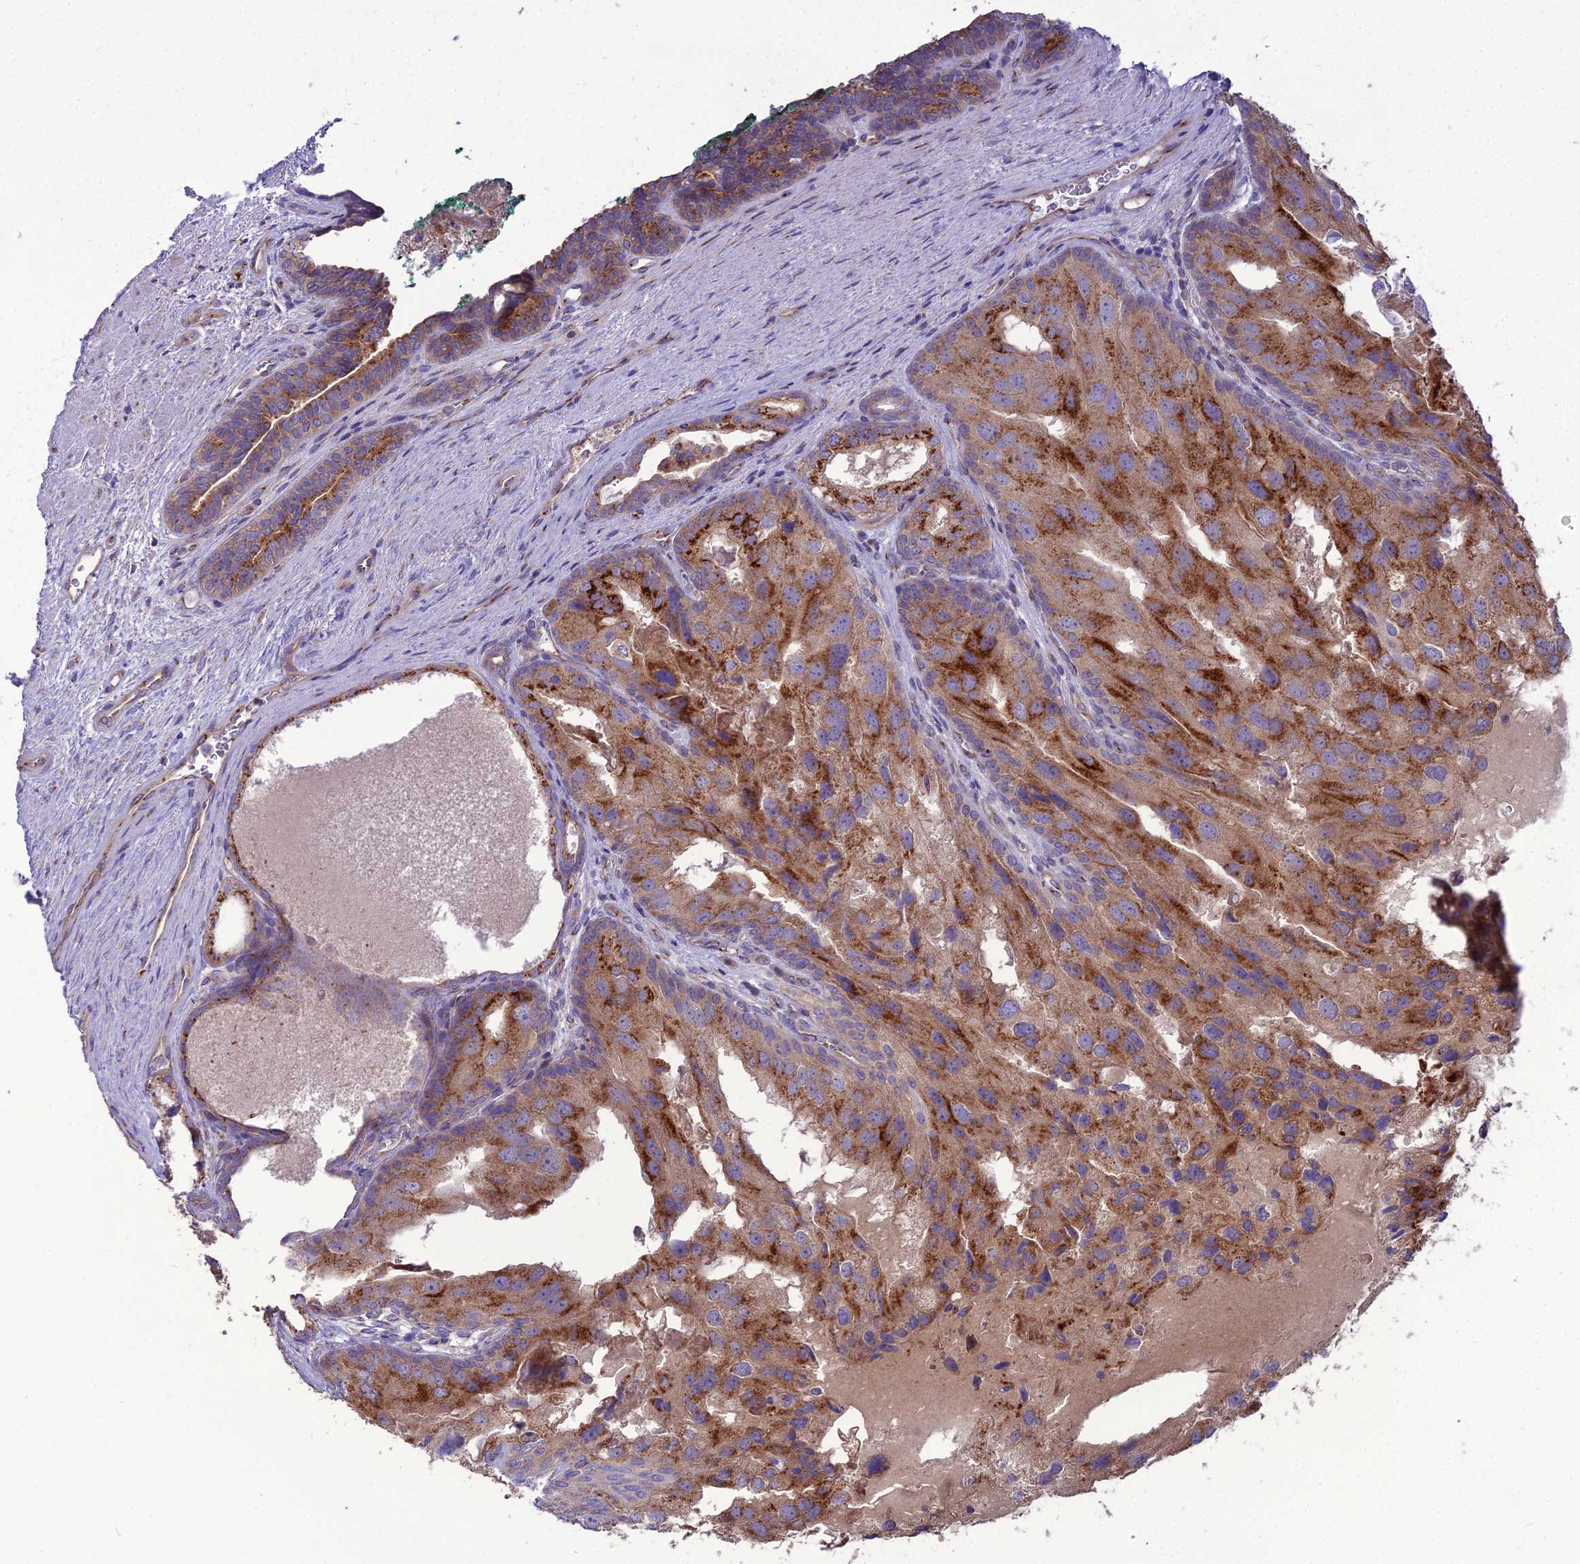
{"staining": {"intensity": "strong", "quantity": ">75%", "location": "cytoplasmic/membranous"}, "tissue": "prostate cancer", "cell_type": "Tumor cells", "image_type": "cancer", "snomed": [{"axis": "morphology", "description": "Adenocarcinoma, High grade"}, {"axis": "topography", "description": "Prostate"}], "caption": "Immunohistochemistry staining of prostate cancer (adenocarcinoma (high-grade)), which exhibits high levels of strong cytoplasmic/membranous positivity in approximately >75% of tumor cells indicating strong cytoplasmic/membranous protein positivity. The staining was performed using DAB (3,3'-diaminobenzidine) (brown) for protein detection and nuclei were counterstained in hematoxylin (blue).", "gene": "SPRYD7", "patient": {"sex": "male", "age": 62}}